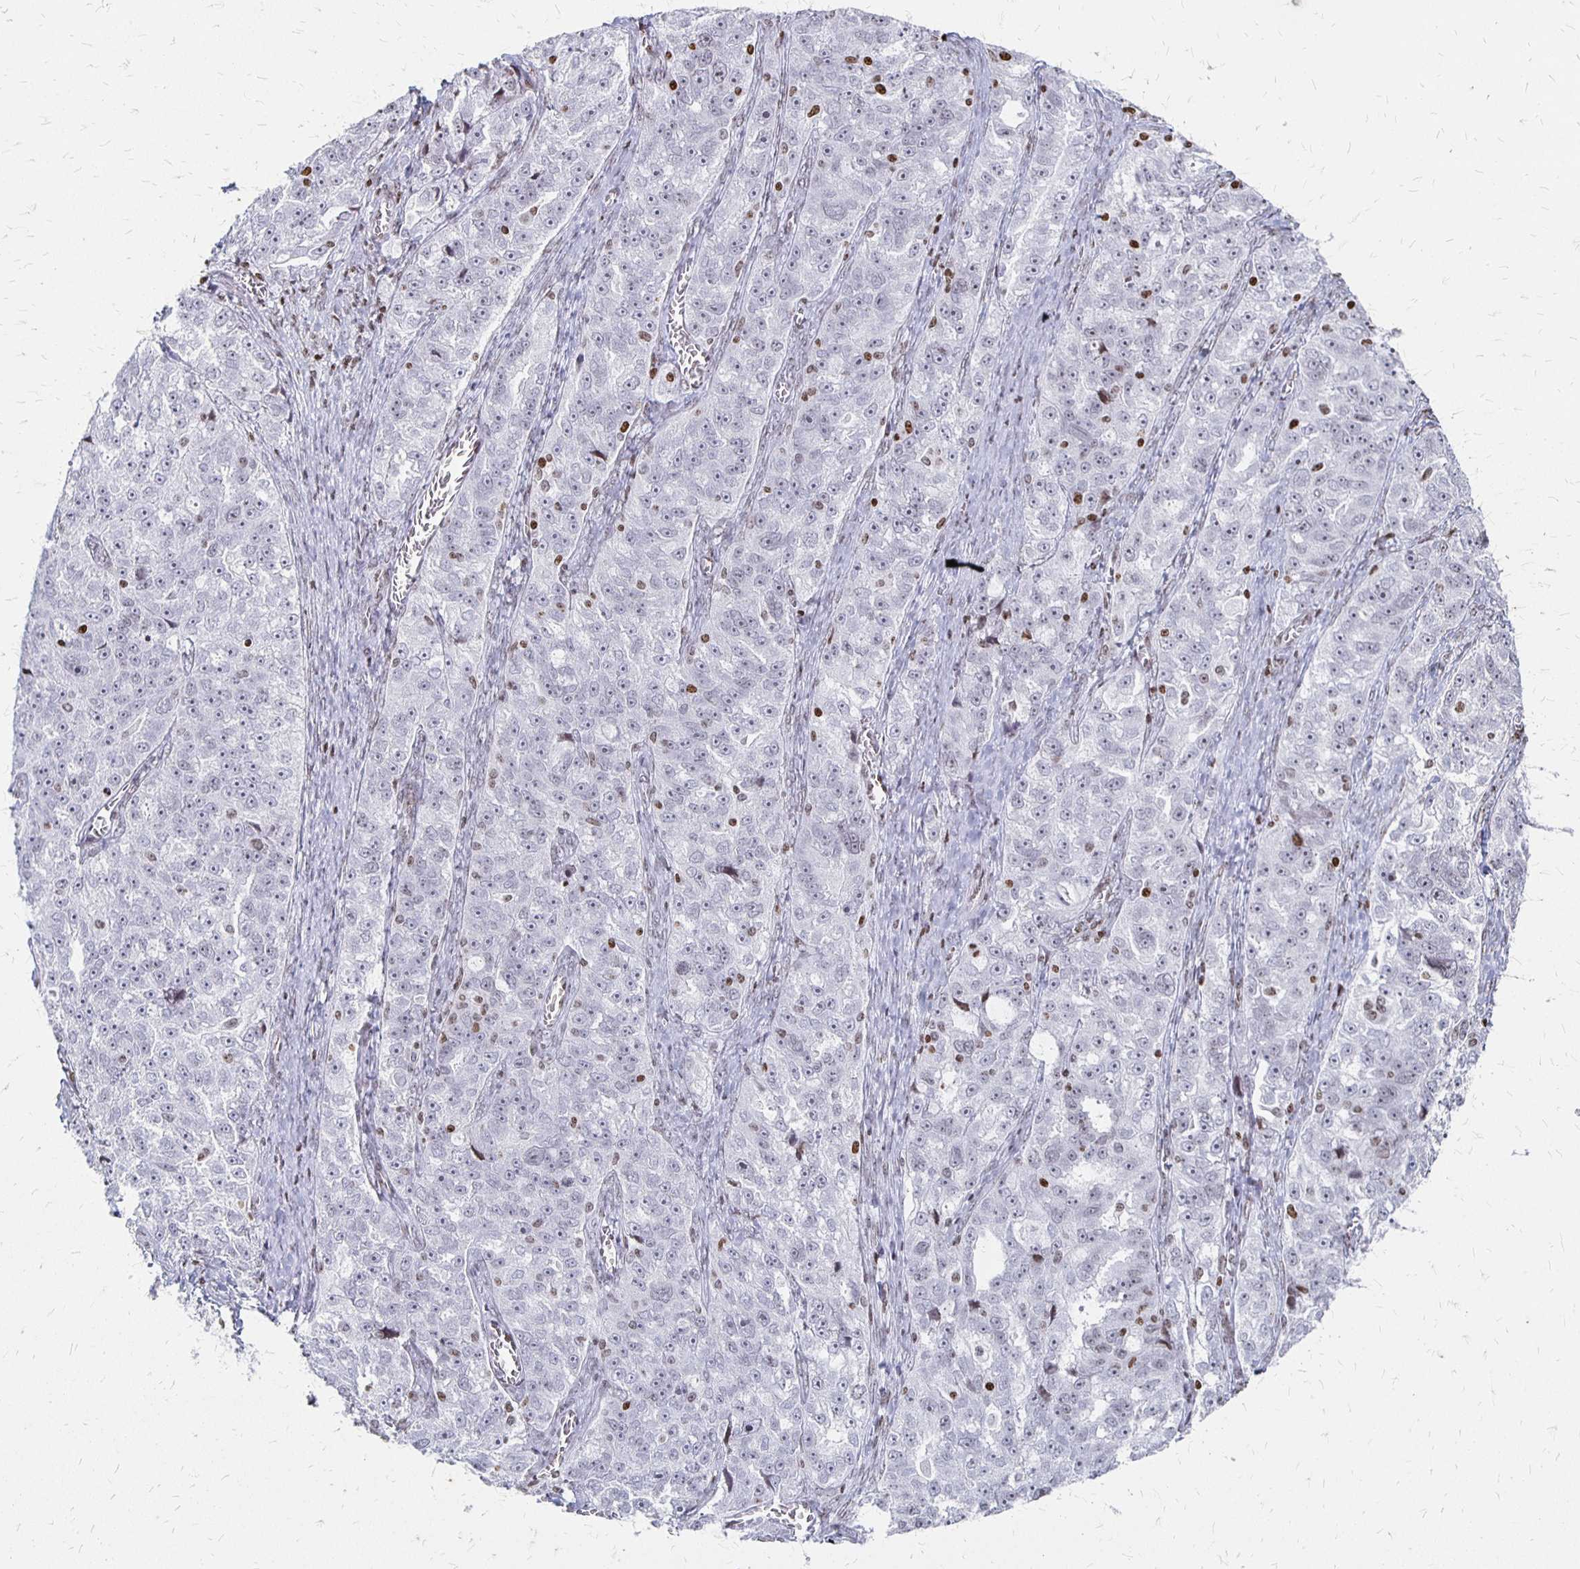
{"staining": {"intensity": "weak", "quantity": "<25%", "location": "nuclear"}, "tissue": "ovarian cancer", "cell_type": "Tumor cells", "image_type": "cancer", "snomed": [{"axis": "morphology", "description": "Cystadenocarcinoma, serous, NOS"}, {"axis": "topography", "description": "Ovary"}], "caption": "Ovarian cancer (serous cystadenocarcinoma) was stained to show a protein in brown. There is no significant expression in tumor cells. (Brightfield microscopy of DAB IHC at high magnification).", "gene": "ZNF280C", "patient": {"sex": "female", "age": 51}}